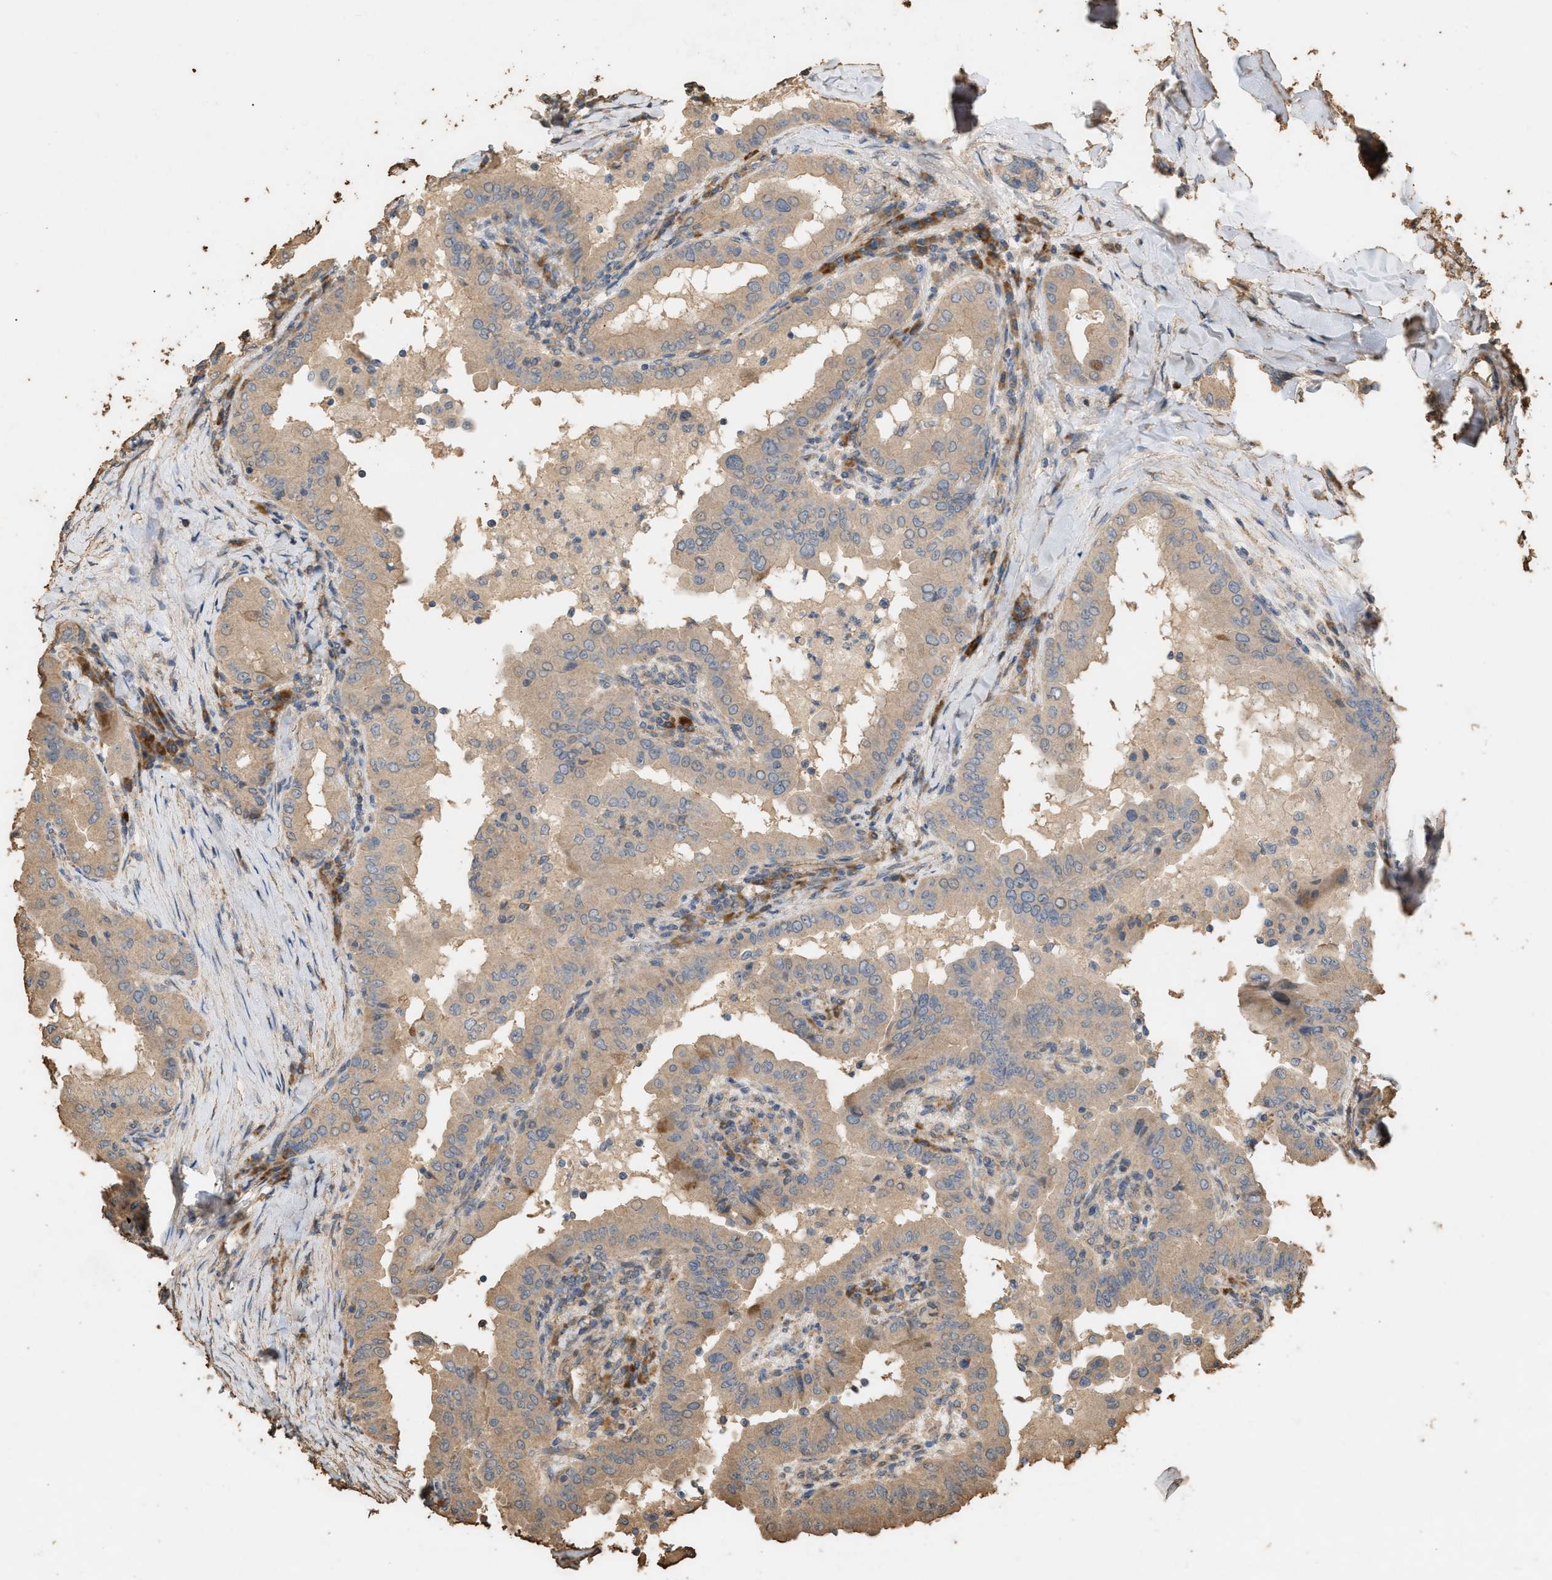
{"staining": {"intensity": "weak", "quantity": ">75%", "location": "cytoplasmic/membranous"}, "tissue": "thyroid cancer", "cell_type": "Tumor cells", "image_type": "cancer", "snomed": [{"axis": "morphology", "description": "Papillary adenocarcinoma, NOS"}, {"axis": "topography", "description": "Thyroid gland"}], "caption": "Papillary adenocarcinoma (thyroid) stained with a brown dye exhibits weak cytoplasmic/membranous positive staining in approximately >75% of tumor cells.", "gene": "DCAF7", "patient": {"sex": "male", "age": 33}}